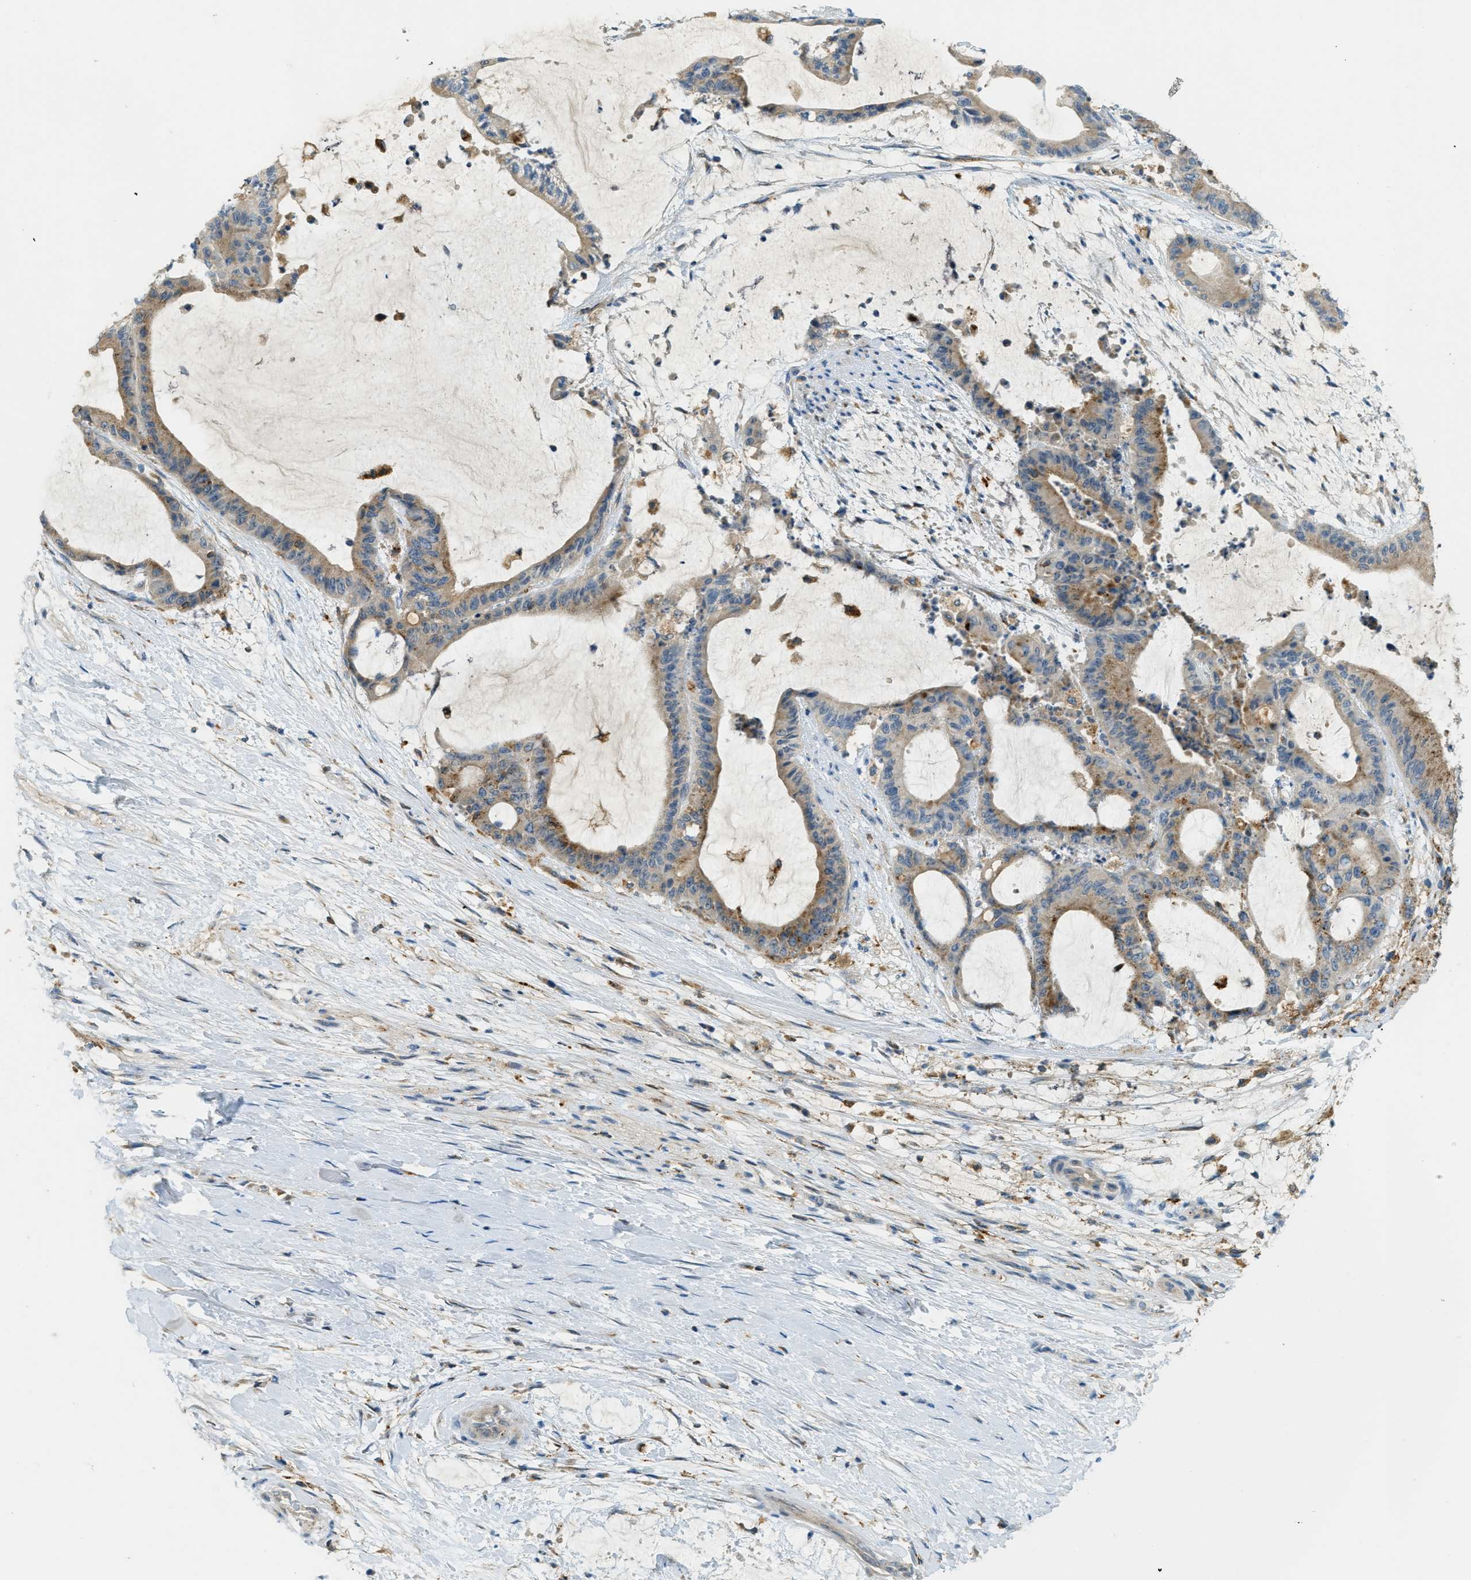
{"staining": {"intensity": "moderate", "quantity": ">75%", "location": "cytoplasmic/membranous"}, "tissue": "liver cancer", "cell_type": "Tumor cells", "image_type": "cancer", "snomed": [{"axis": "morphology", "description": "Cholangiocarcinoma"}, {"axis": "topography", "description": "Liver"}], "caption": "The histopathology image displays immunohistochemical staining of liver cholangiocarcinoma. There is moderate cytoplasmic/membranous positivity is seen in about >75% of tumor cells. (IHC, brightfield microscopy, high magnification).", "gene": "PLBD2", "patient": {"sex": "female", "age": 73}}